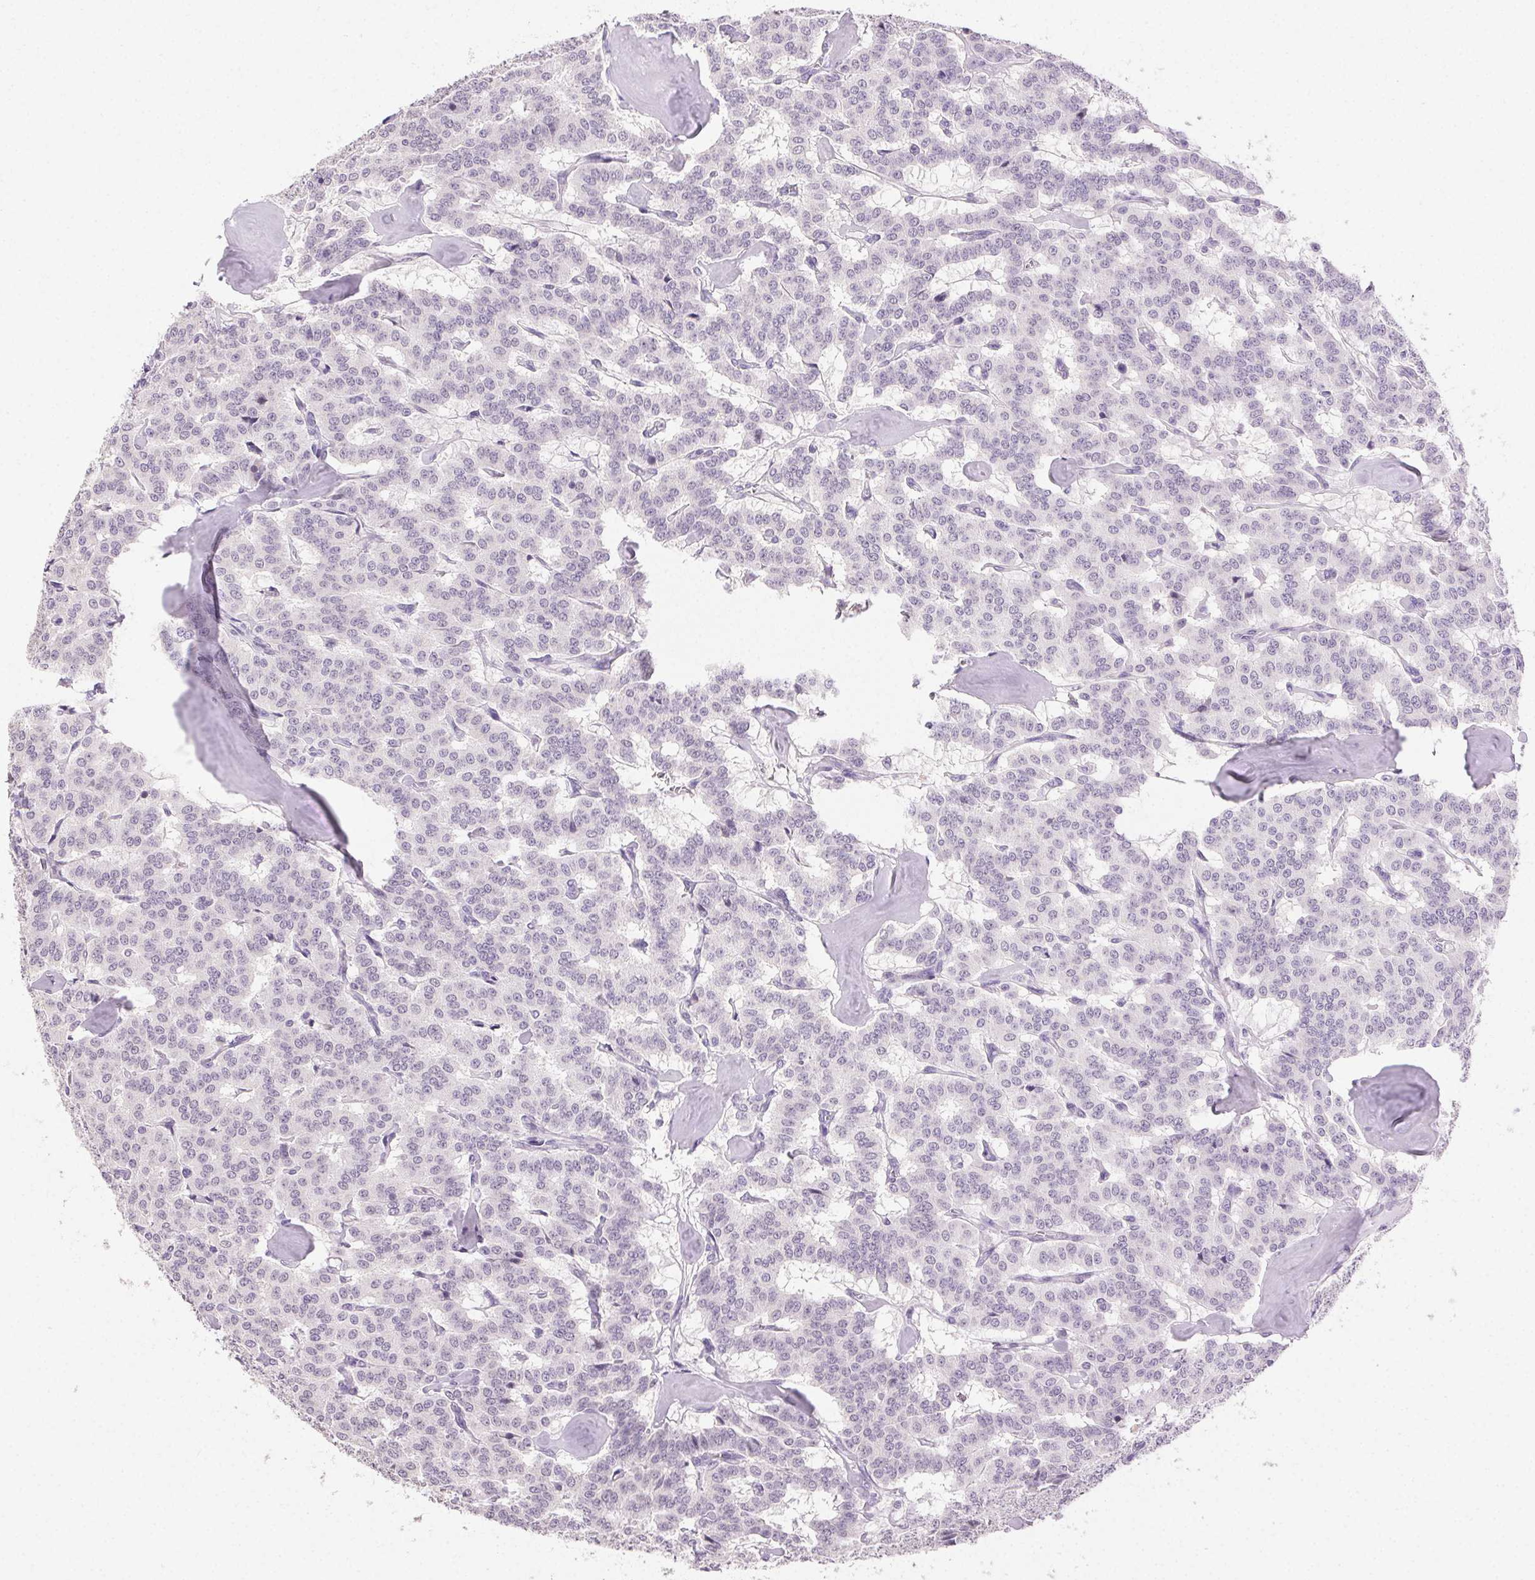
{"staining": {"intensity": "negative", "quantity": "none", "location": "none"}, "tissue": "carcinoid", "cell_type": "Tumor cells", "image_type": "cancer", "snomed": [{"axis": "morphology", "description": "Carcinoid, malignant, NOS"}, {"axis": "topography", "description": "Lung"}], "caption": "Protein analysis of carcinoid reveals no significant staining in tumor cells.", "gene": "CLDN10", "patient": {"sex": "female", "age": 46}}